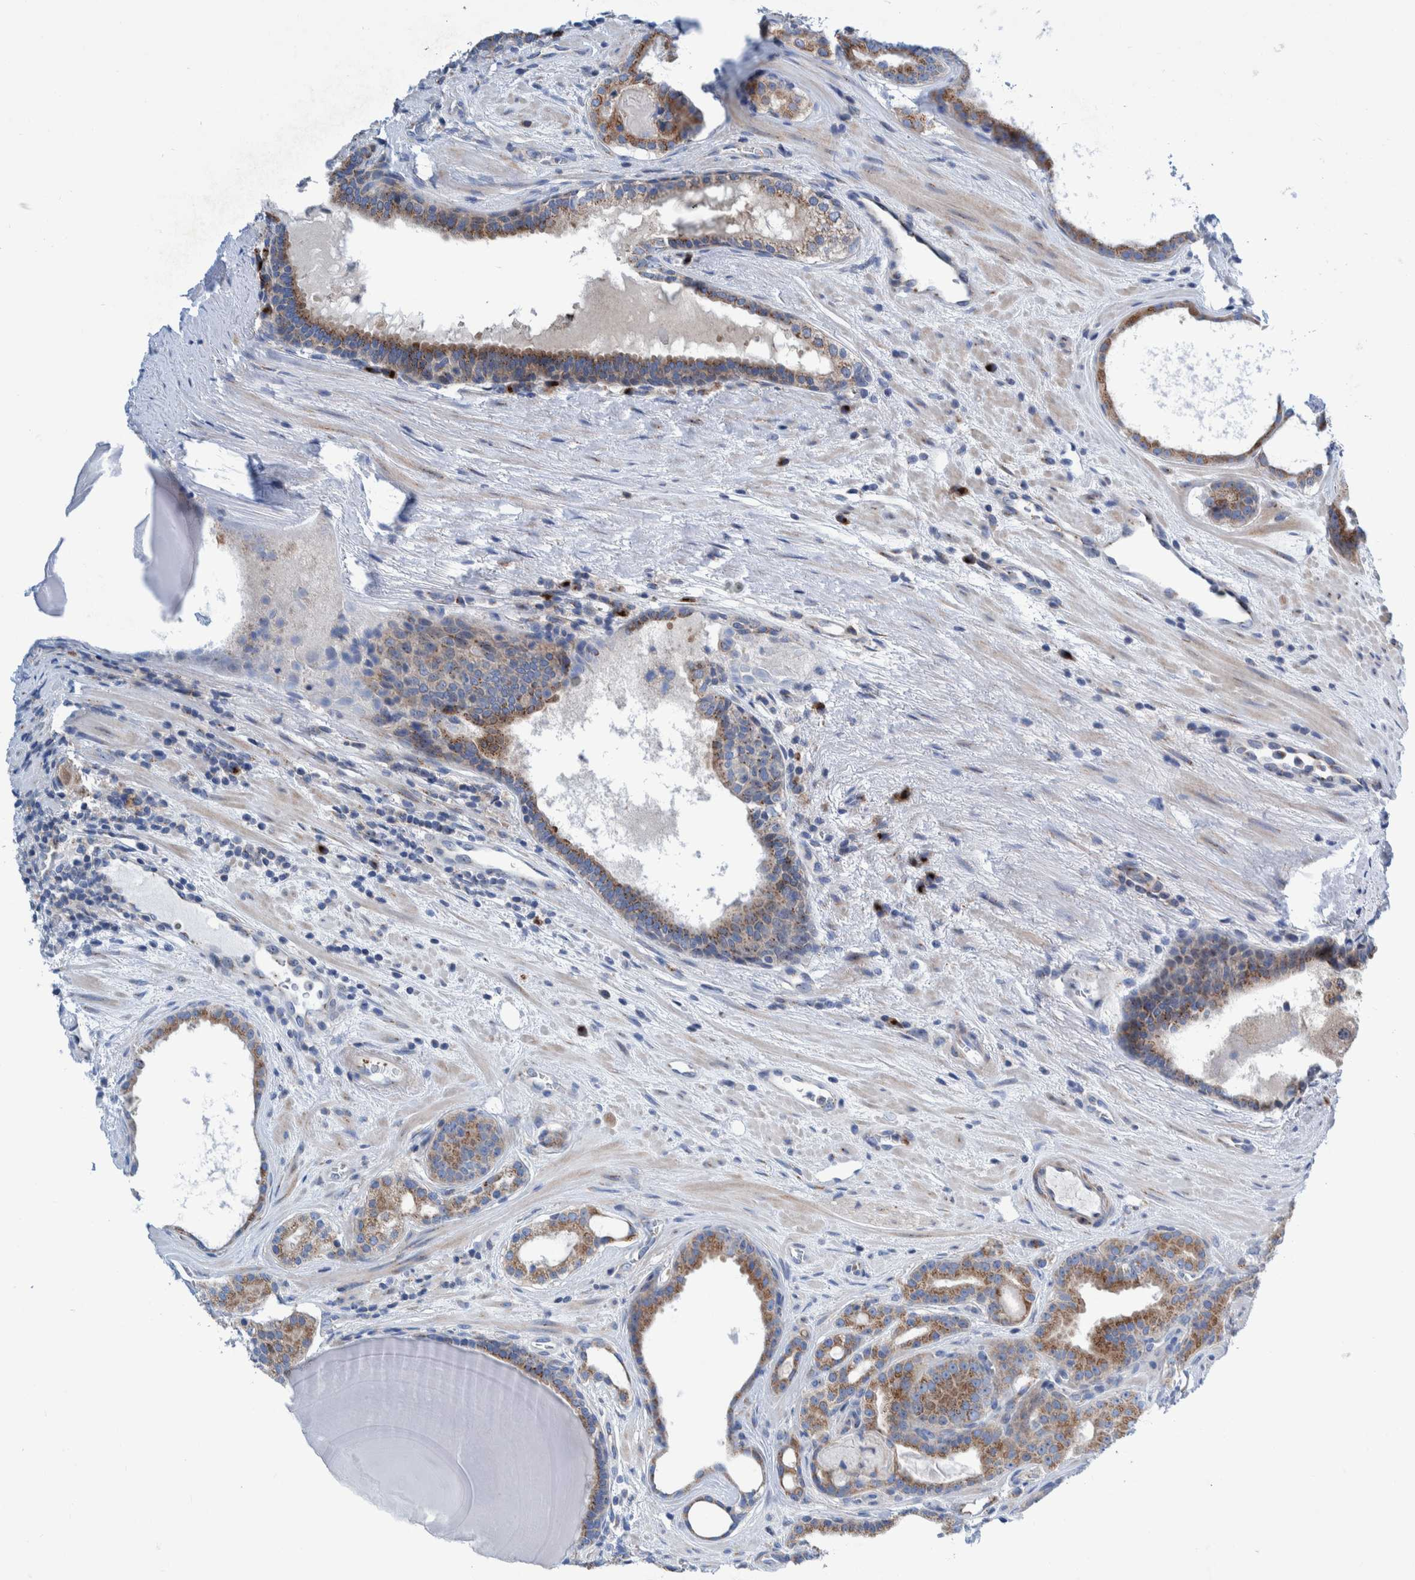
{"staining": {"intensity": "moderate", "quantity": ">75%", "location": "cytoplasmic/membranous"}, "tissue": "prostate cancer", "cell_type": "Tumor cells", "image_type": "cancer", "snomed": [{"axis": "morphology", "description": "Adenocarcinoma, High grade"}, {"axis": "topography", "description": "Prostate"}], "caption": "Immunohistochemistry photomicrograph of neoplastic tissue: prostate cancer (high-grade adenocarcinoma) stained using IHC displays medium levels of moderate protein expression localized specifically in the cytoplasmic/membranous of tumor cells, appearing as a cytoplasmic/membranous brown color.", "gene": "TRIM58", "patient": {"sex": "male", "age": 60}}